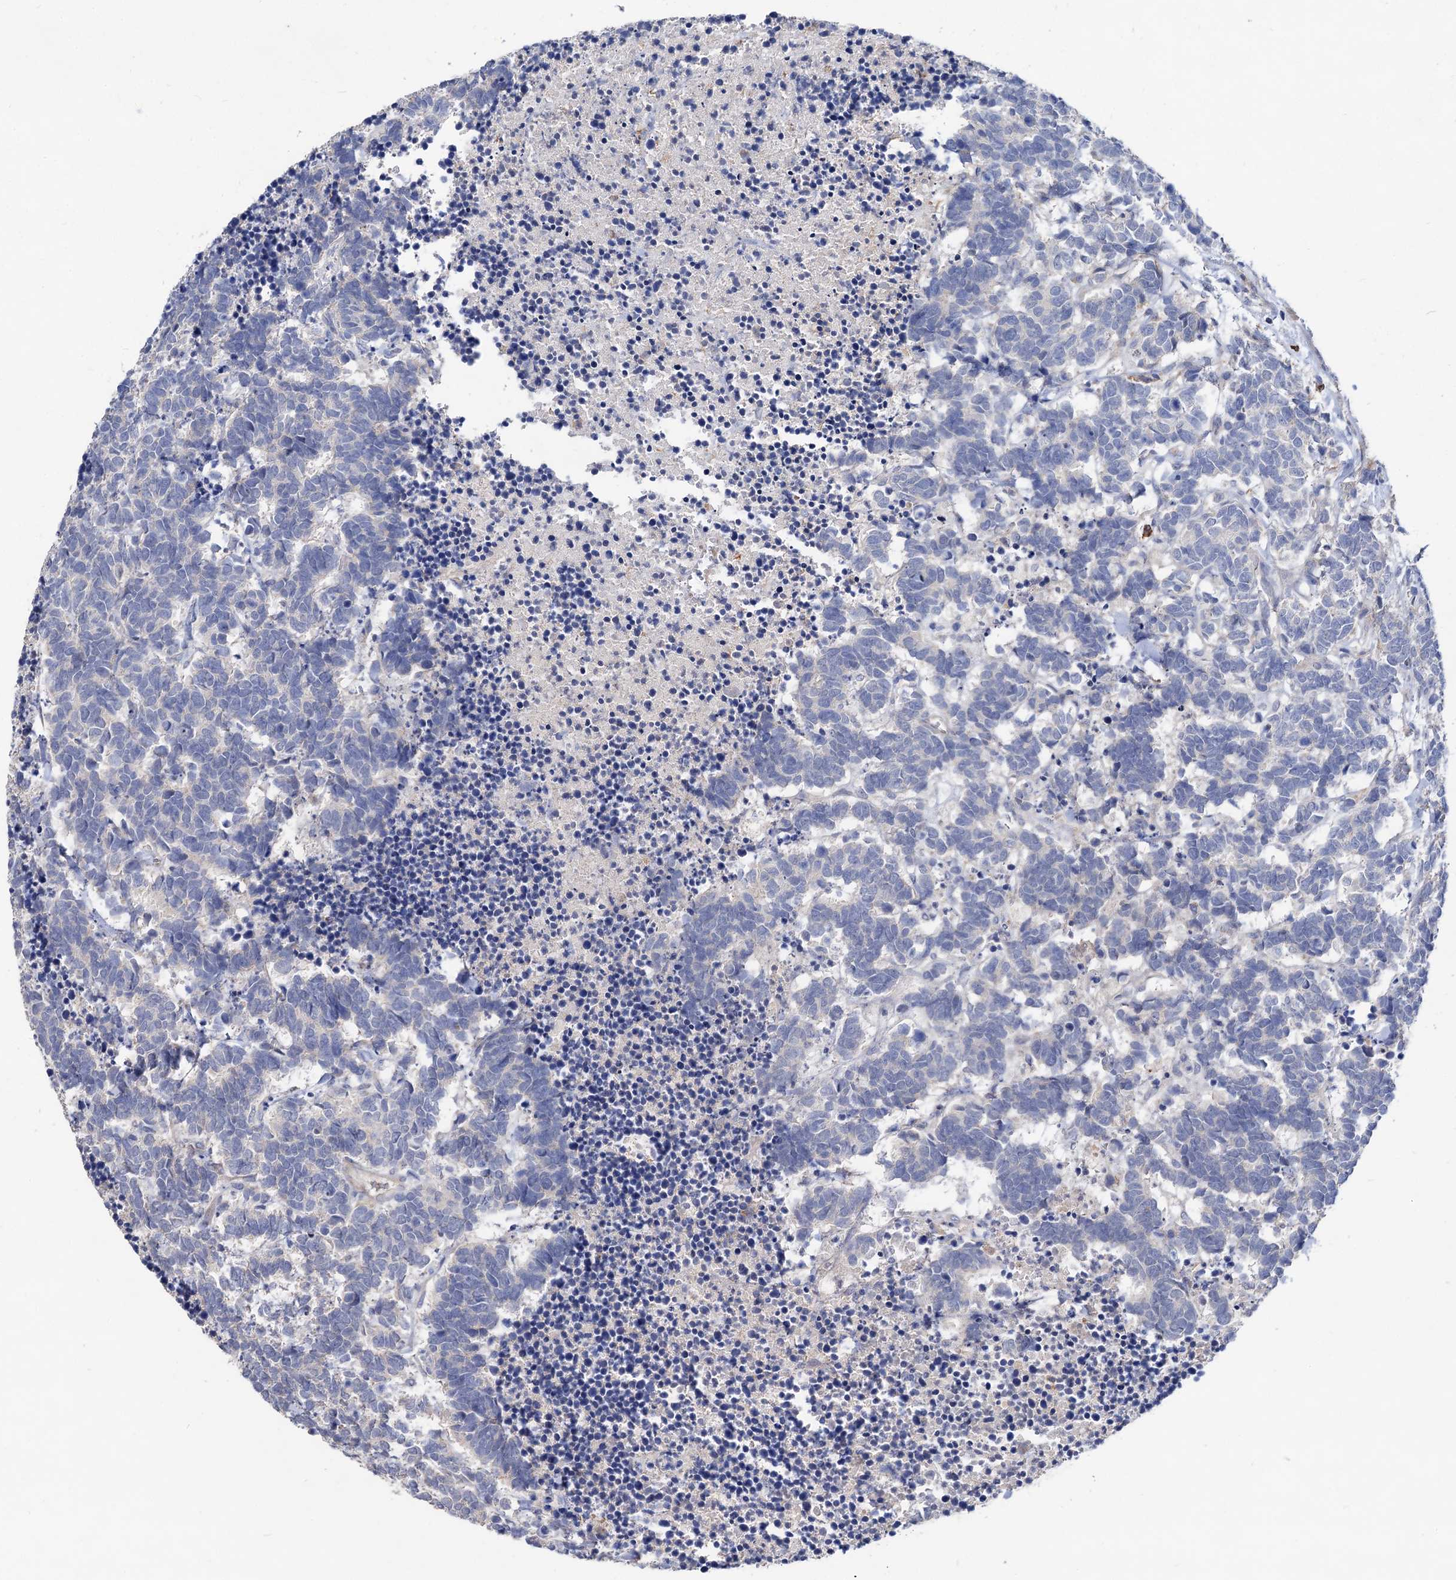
{"staining": {"intensity": "negative", "quantity": "none", "location": "none"}, "tissue": "carcinoid", "cell_type": "Tumor cells", "image_type": "cancer", "snomed": [{"axis": "morphology", "description": "Carcinoma, NOS"}, {"axis": "morphology", "description": "Carcinoid, malignant, NOS"}, {"axis": "topography", "description": "Urinary bladder"}], "caption": "A high-resolution photomicrograph shows immunohistochemistry (IHC) staining of carcinoid, which shows no significant positivity in tumor cells.", "gene": "HVCN1", "patient": {"sex": "male", "age": 57}}